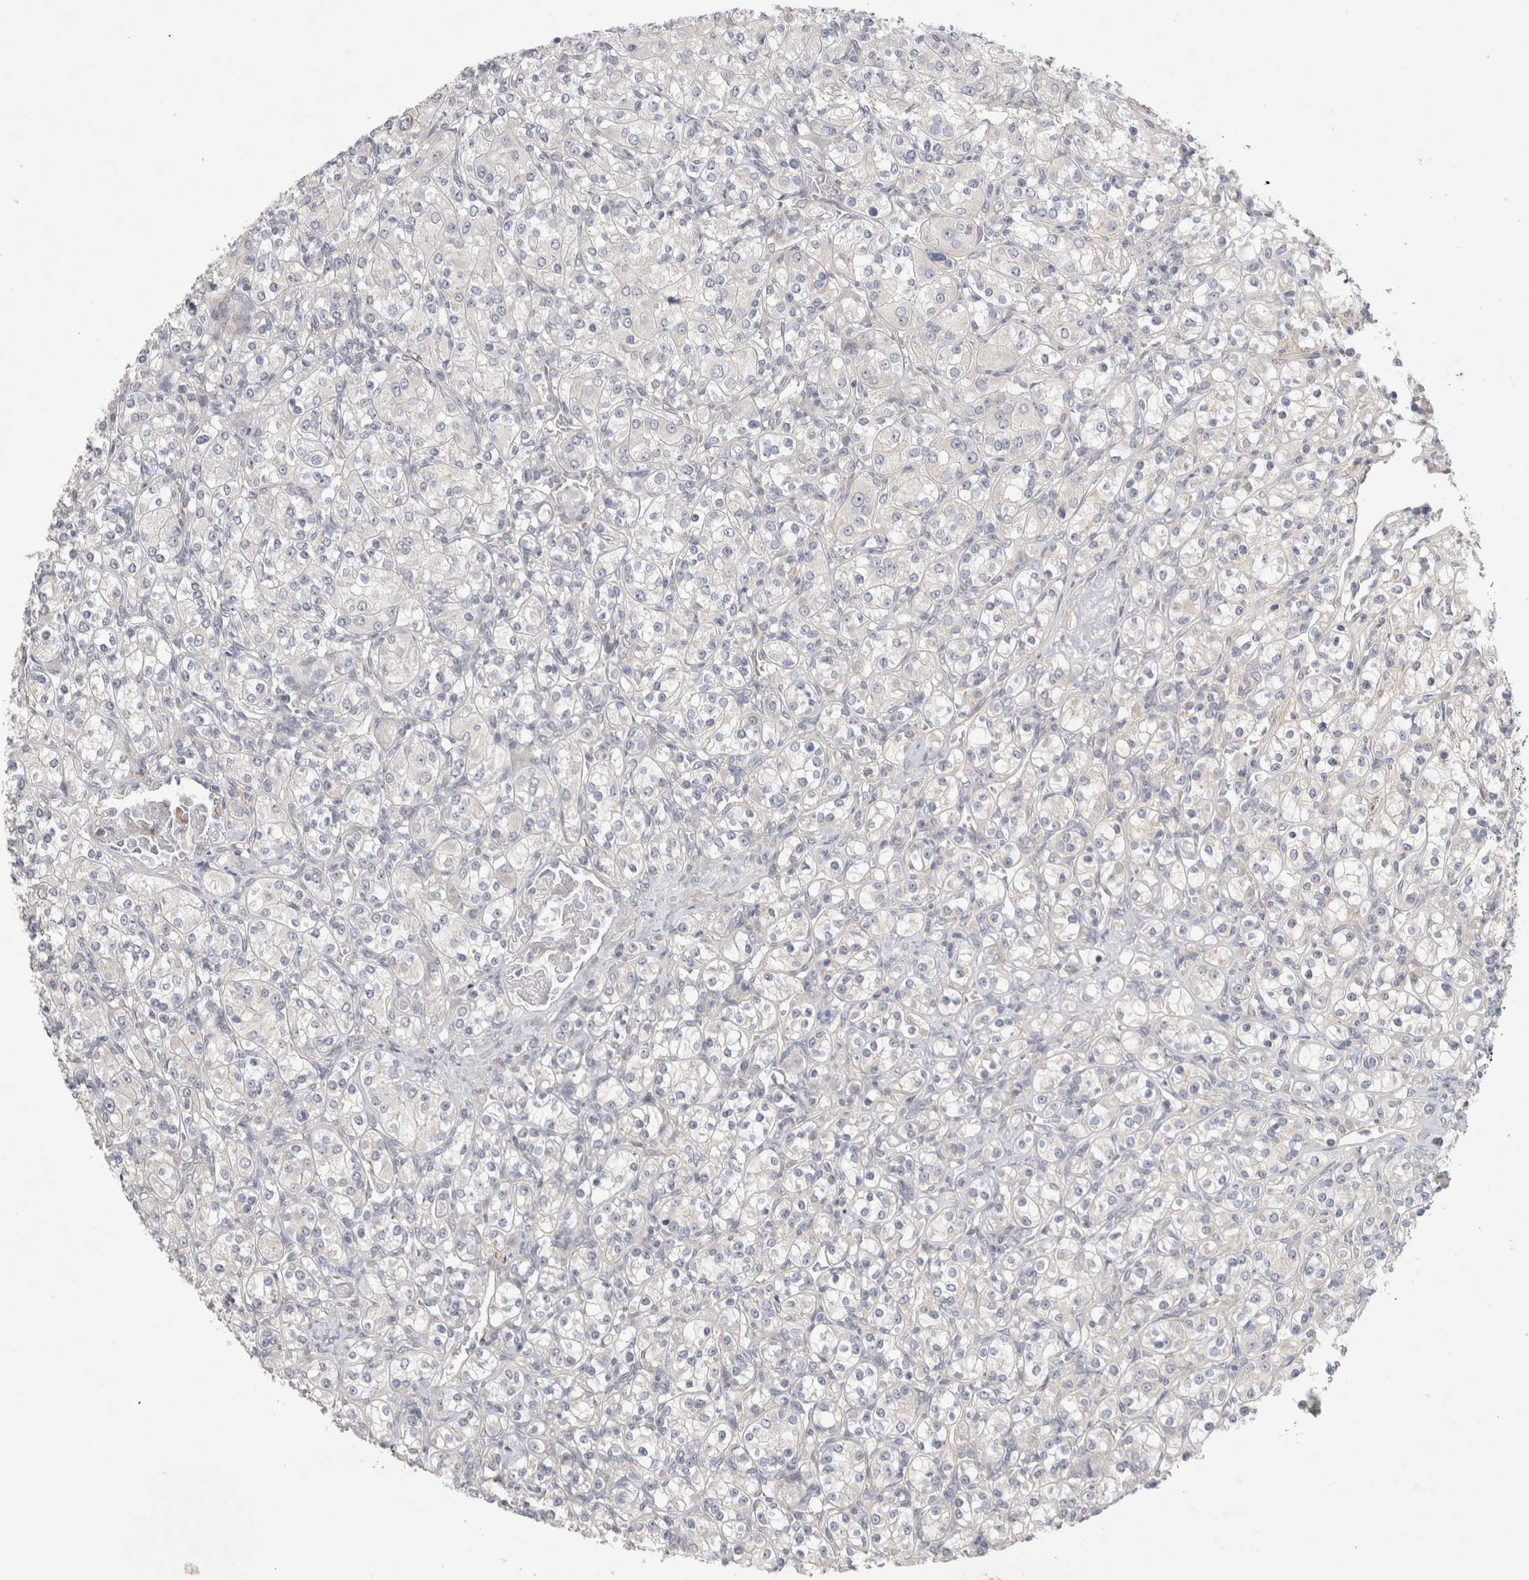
{"staining": {"intensity": "negative", "quantity": "none", "location": "none"}, "tissue": "renal cancer", "cell_type": "Tumor cells", "image_type": "cancer", "snomed": [{"axis": "morphology", "description": "Adenocarcinoma, NOS"}, {"axis": "topography", "description": "Kidney"}], "caption": "This is a micrograph of IHC staining of renal adenocarcinoma, which shows no staining in tumor cells.", "gene": "BZW2", "patient": {"sex": "male", "age": 77}}